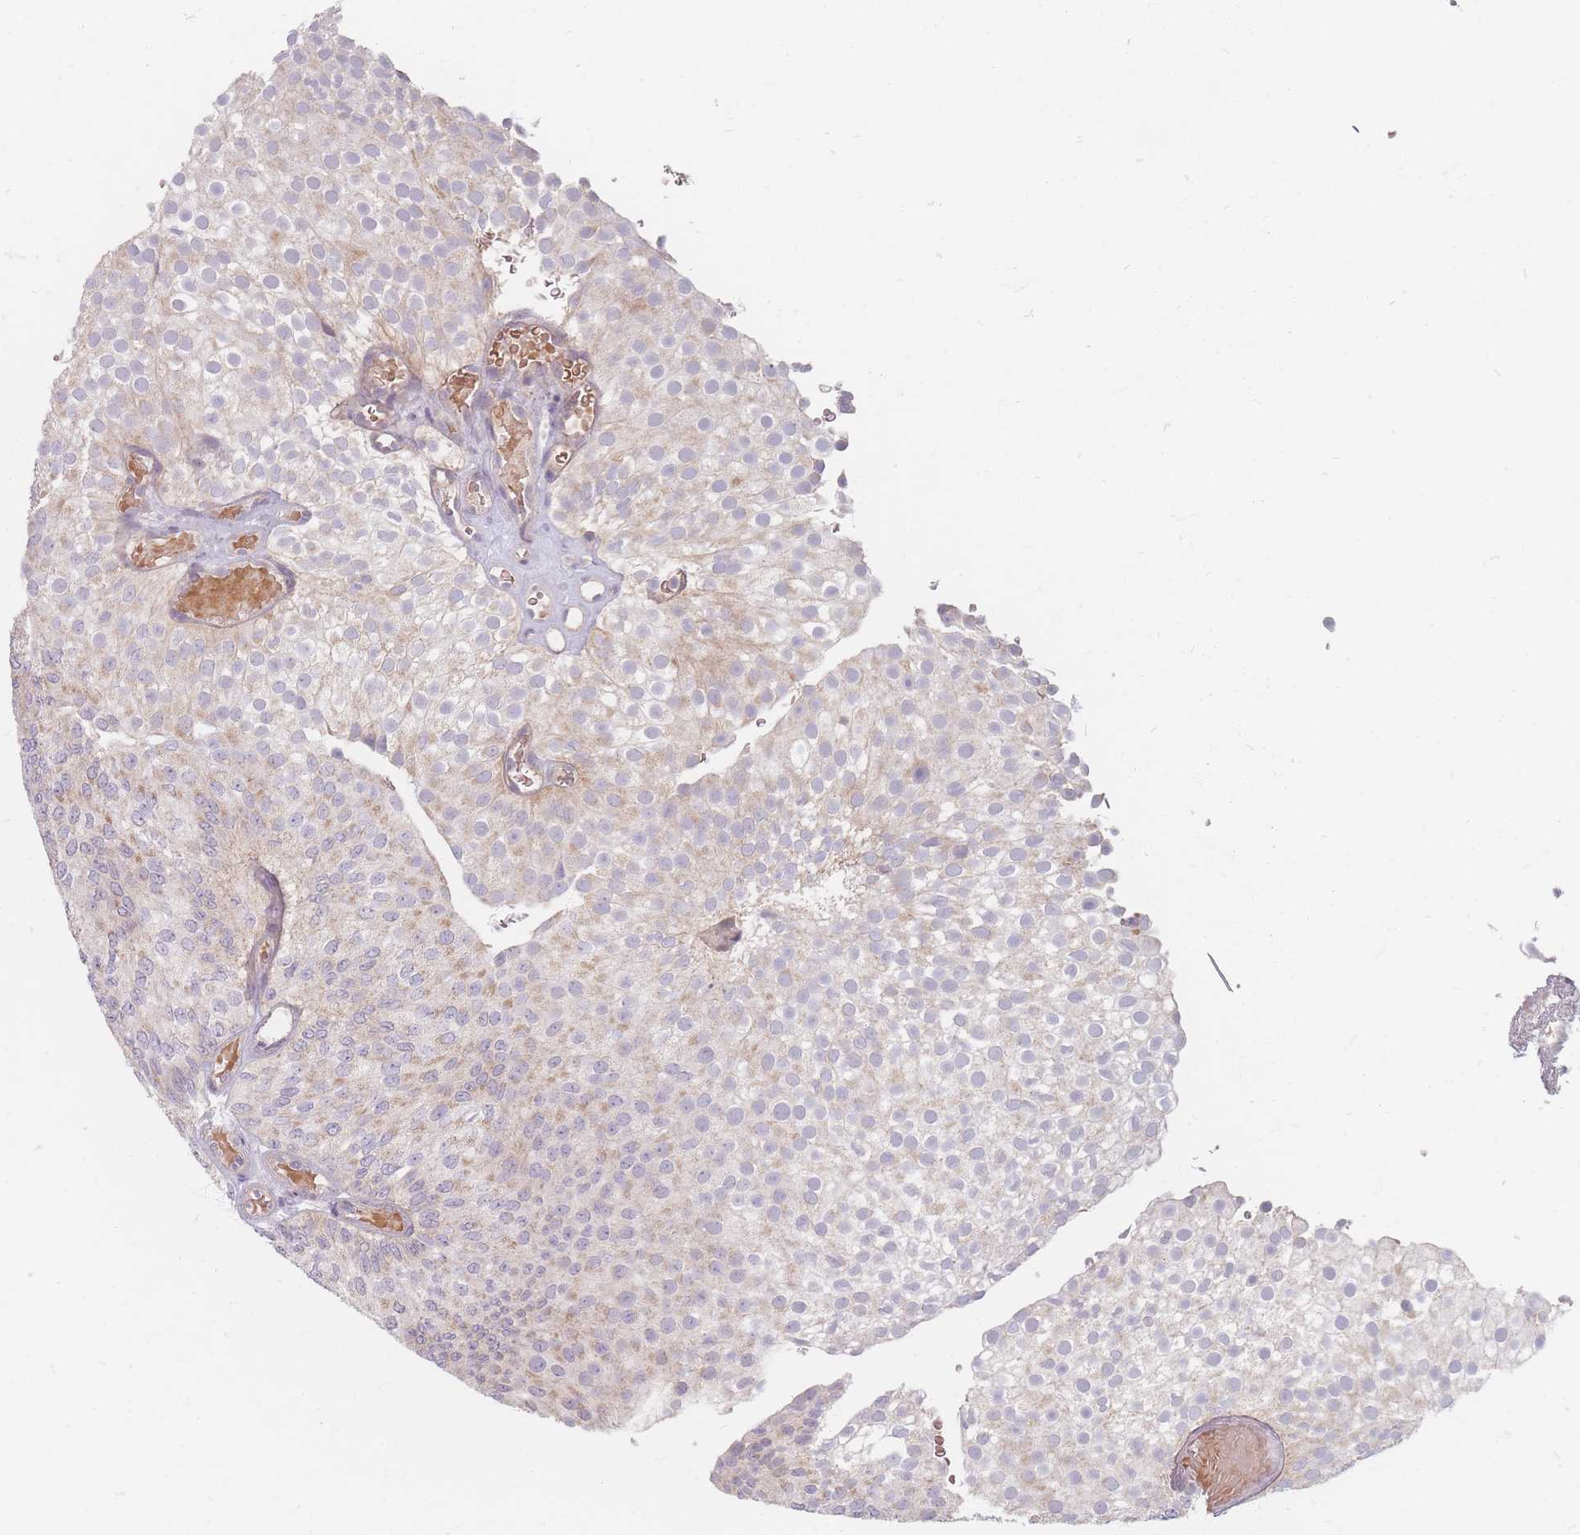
{"staining": {"intensity": "weak", "quantity": "25%-75%", "location": "cytoplasmic/membranous"}, "tissue": "urothelial cancer", "cell_type": "Tumor cells", "image_type": "cancer", "snomed": [{"axis": "morphology", "description": "Urothelial carcinoma, Low grade"}, {"axis": "topography", "description": "Urinary bladder"}], "caption": "Weak cytoplasmic/membranous protein staining is present in approximately 25%-75% of tumor cells in low-grade urothelial carcinoma.", "gene": "CHCHD7", "patient": {"sex": "male", "age": 78}}